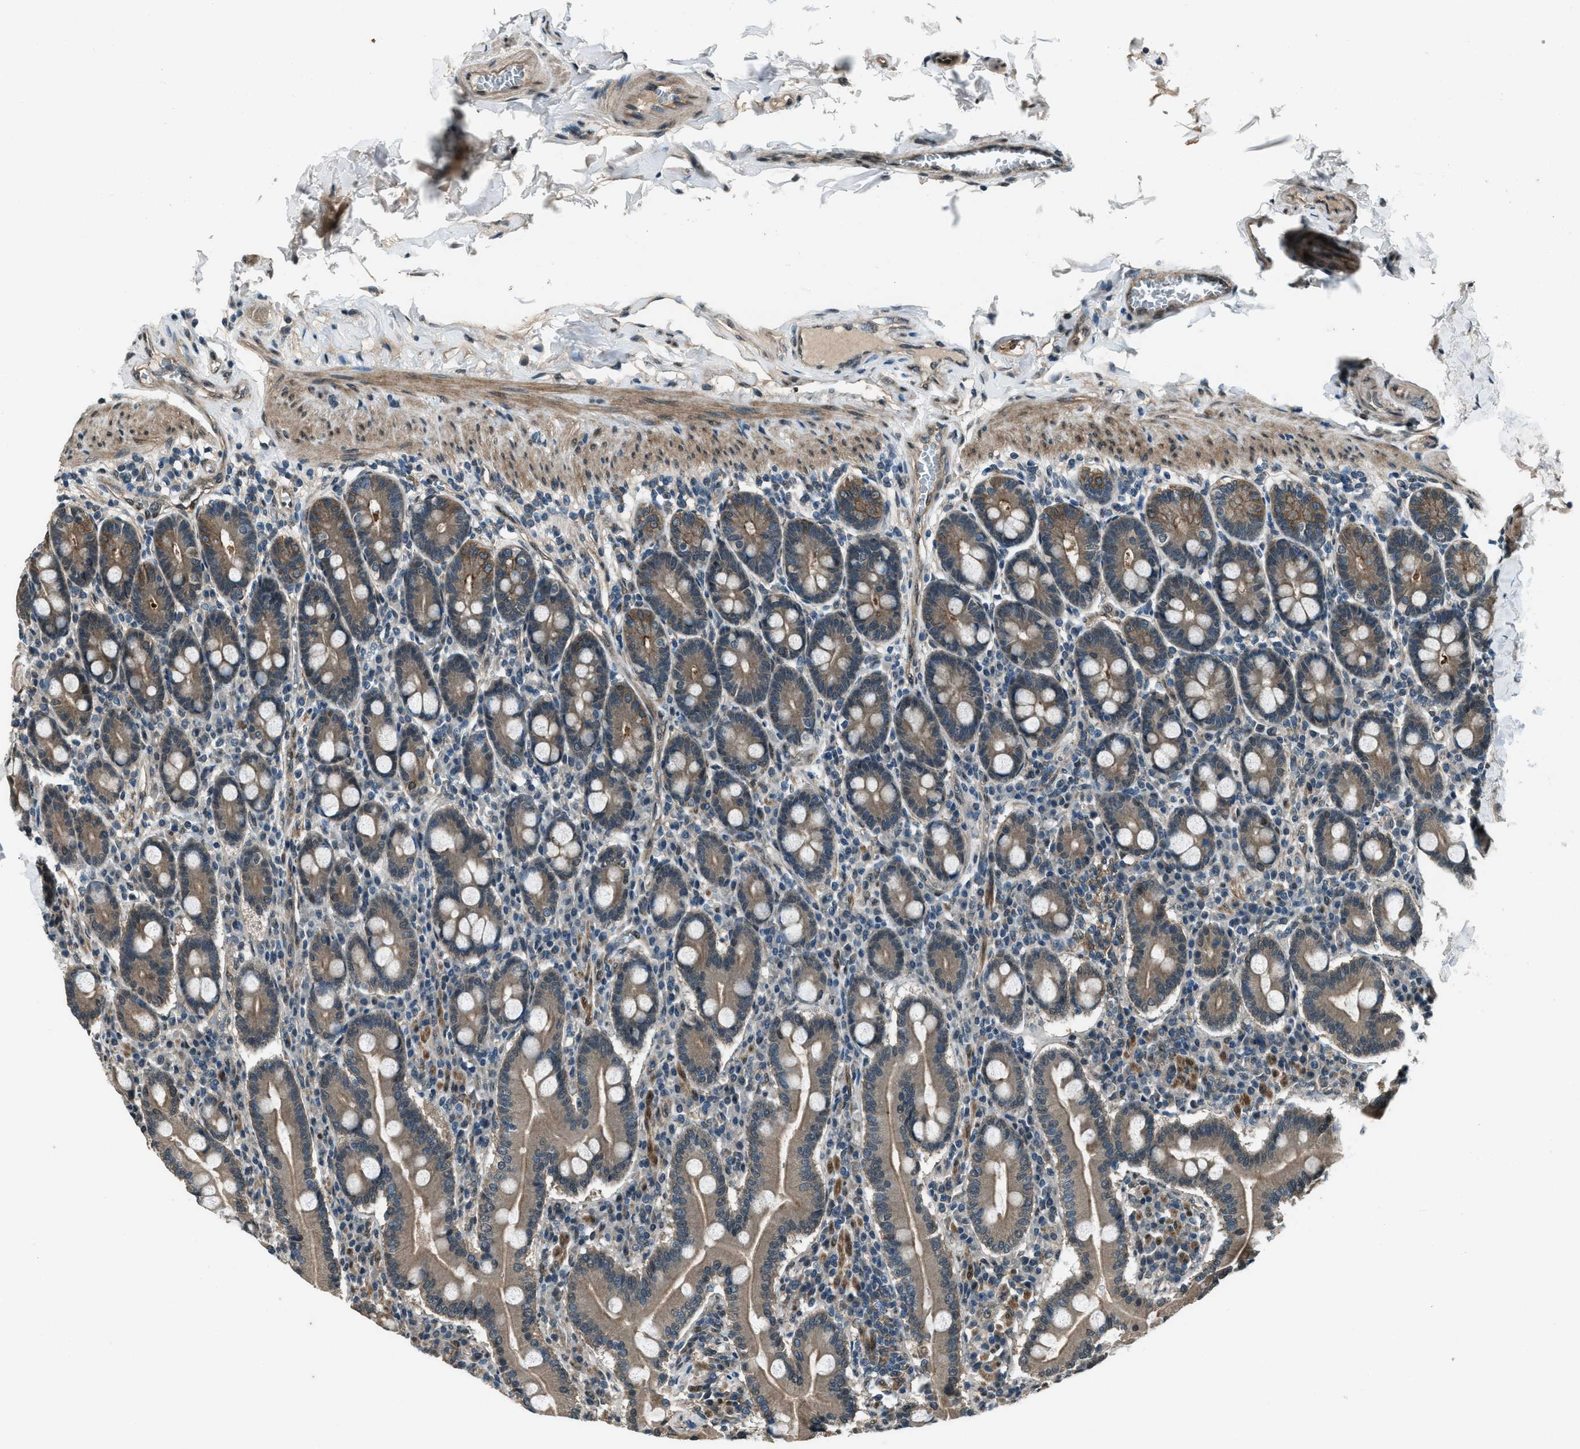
{"staining": {"intensity": "moderate", "quantity": ">75%", "location": "cytoplasmic/membranous"}, "tissue": "duodenum", "cell_type": "Glandular cells", "image_type": "normal", "snomed": [{"axis": "morphology", "description": "Normal tissue, NOS"}, {"axis": "topography", "description": "Duodenum"}], "caption": "Immunohistochemistry (DAB (3,3'-diaminobenzidine)) staining of unremarkable duodenum reveals moderate cytoplasmic/membranous protein staining in approximately >75% of glandular cells. (DAB (3,3'-diaminobenzidine) IHC with brightfield microscopy, high magnification).", "gene": "SVIL", "patient": {"sex": "male", "age": 50}}